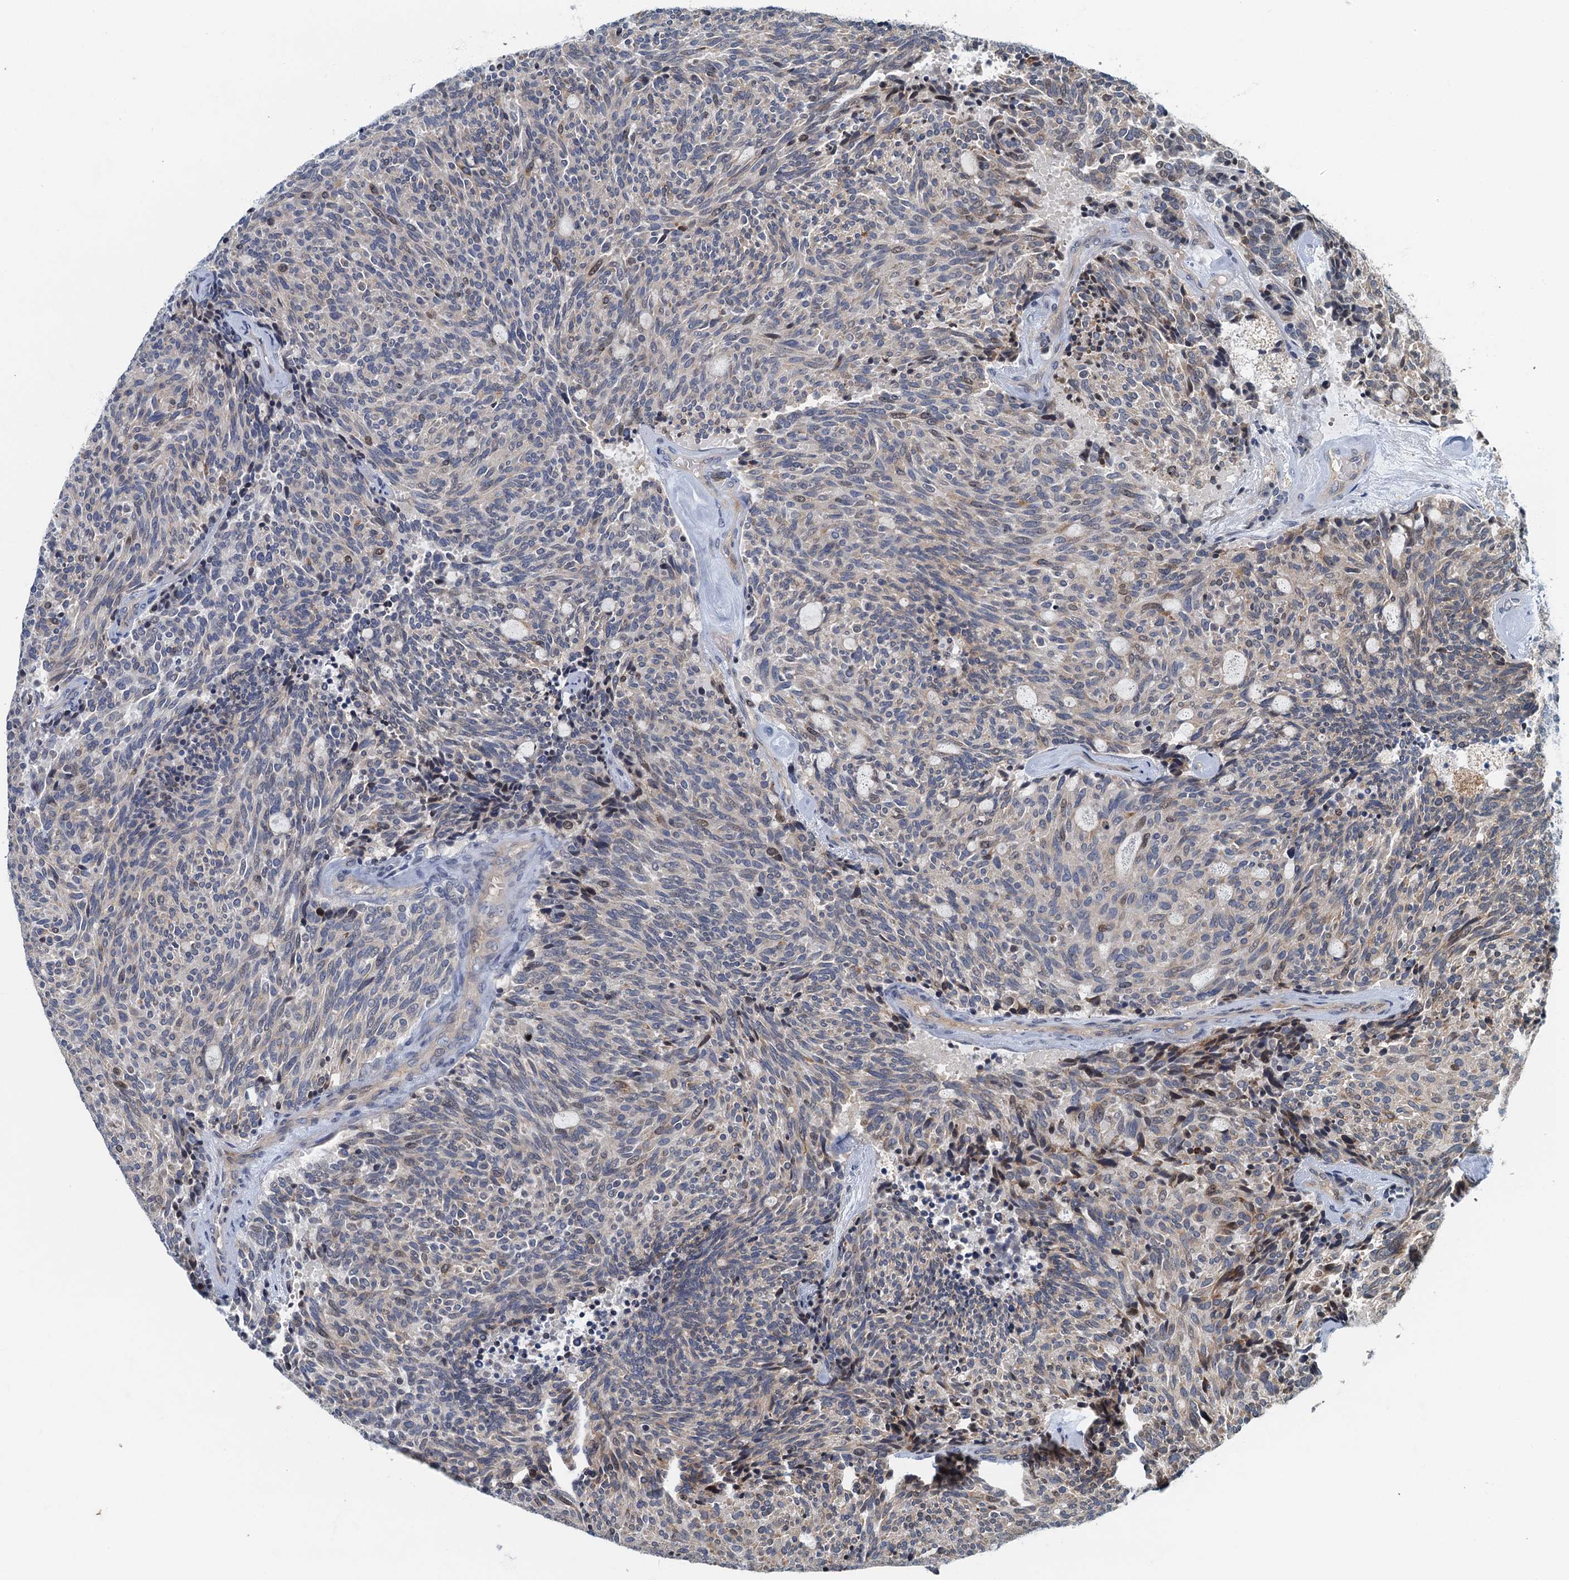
{"staining": {"intensity": "weak", "quantity": "<25%", "location": "cytoplasmic/membranous"}, "tissue": "carcinoid", "cell_type": "Tumor cells", "image_type": "cancer", "snomed": [{"axis": "morphology", "description": "Carcinoid, malignant, NOS"}, {"axis": "topography", "description": "Pancreas"}], "caption": "Micrograph shows no significant protein staining in tumor cells of malignant carcinoid.", "gene": "CKAP2L", "patient": {"sex": "female", "age": 54}}